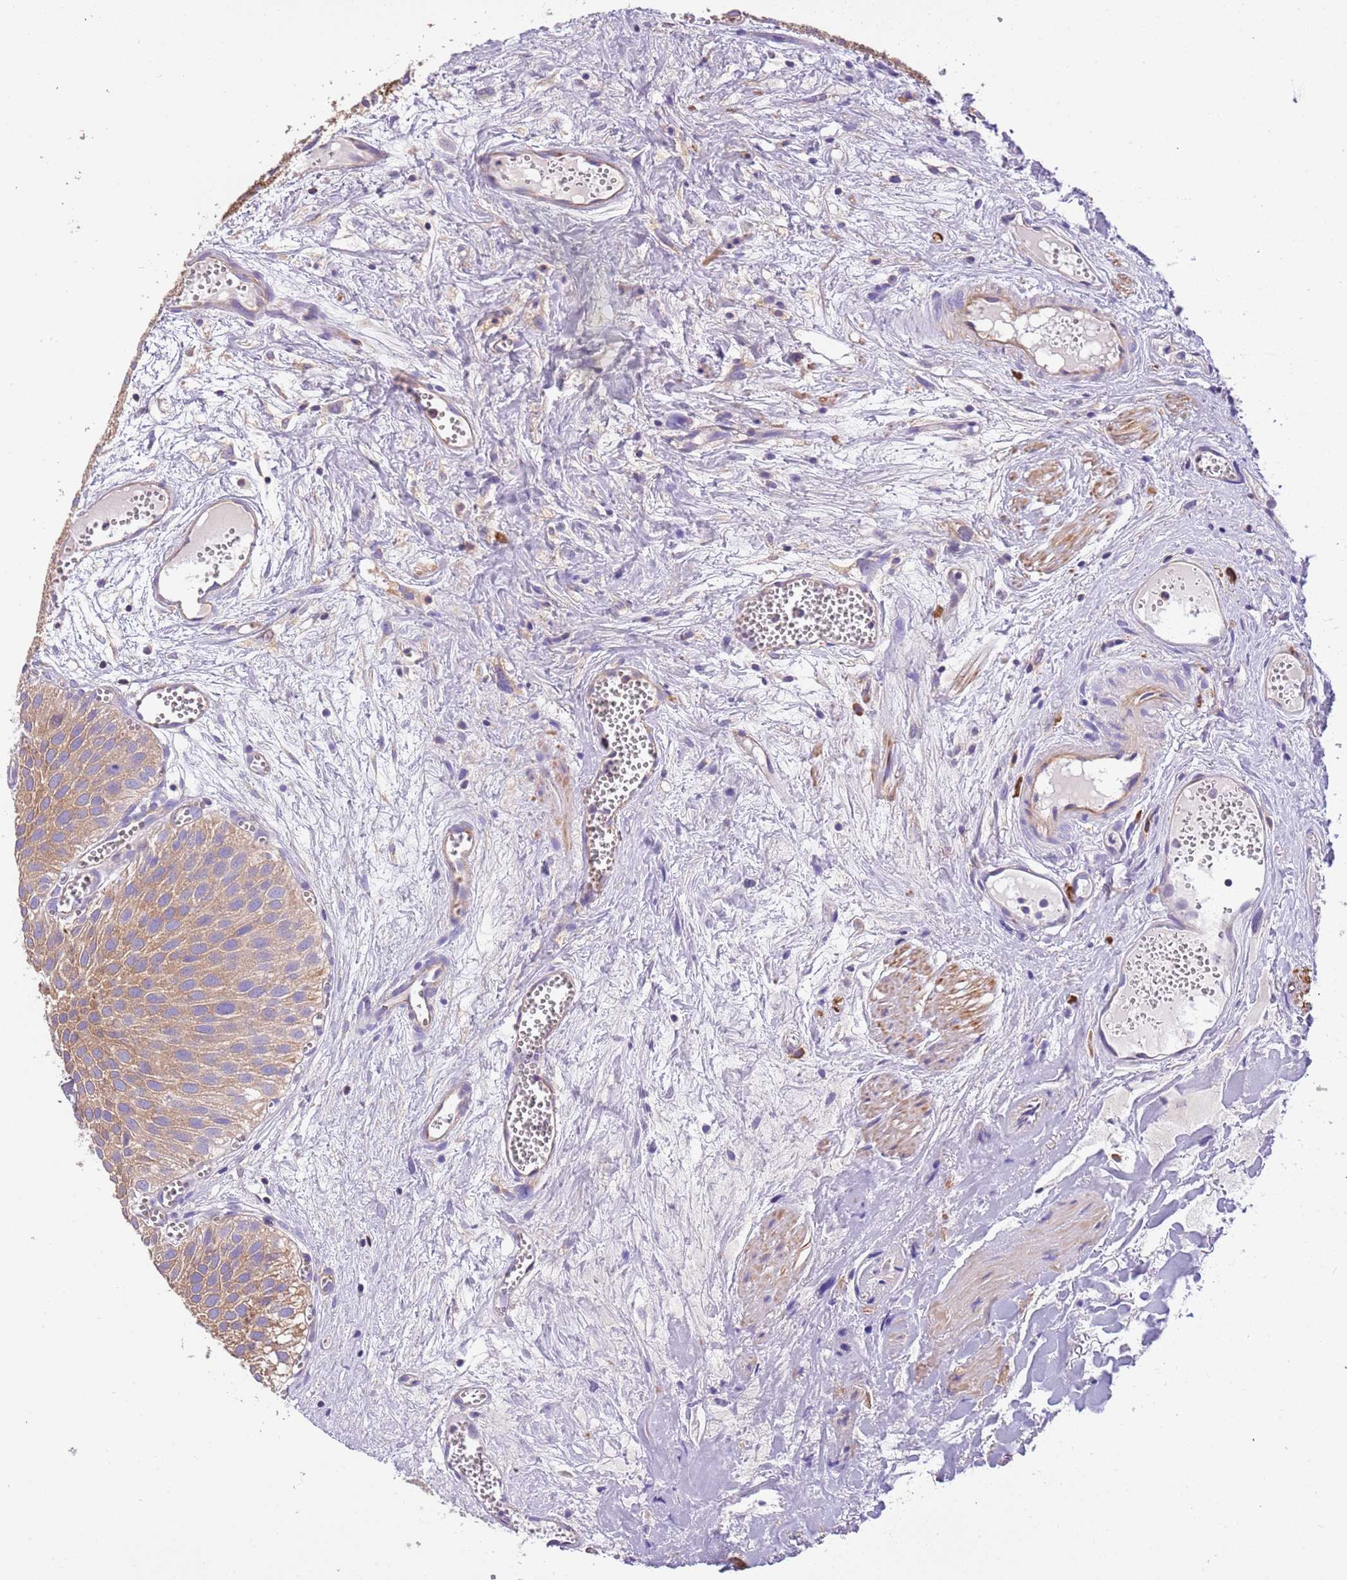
{"staining": {"intensity": "moderate", "quantity": ">75%", "location": "cytoplasmic/membranous"}, "tissue": "urothelial cancer", "cell_type": "Tumor cells", "image_type": "cancer", "snomed": [{"axis": "morphology", "description": "Urothelial carcinoma, Low grade"}, {"axis": "topography", "description": "Urinary bladder"}], "caption": "Protein positivity by IHC displays moderate cytoplasmic/membranous positivity in approximately >75% of tumor cells in urothelial carcinoma (low-grade). The protein is stained brown, and the nuclei are stained in blue (DAB IHC with brightfield microscopy, high magnification).", "gene": "NAALADL1", "patient": {"sex": "male", "age": 88}}